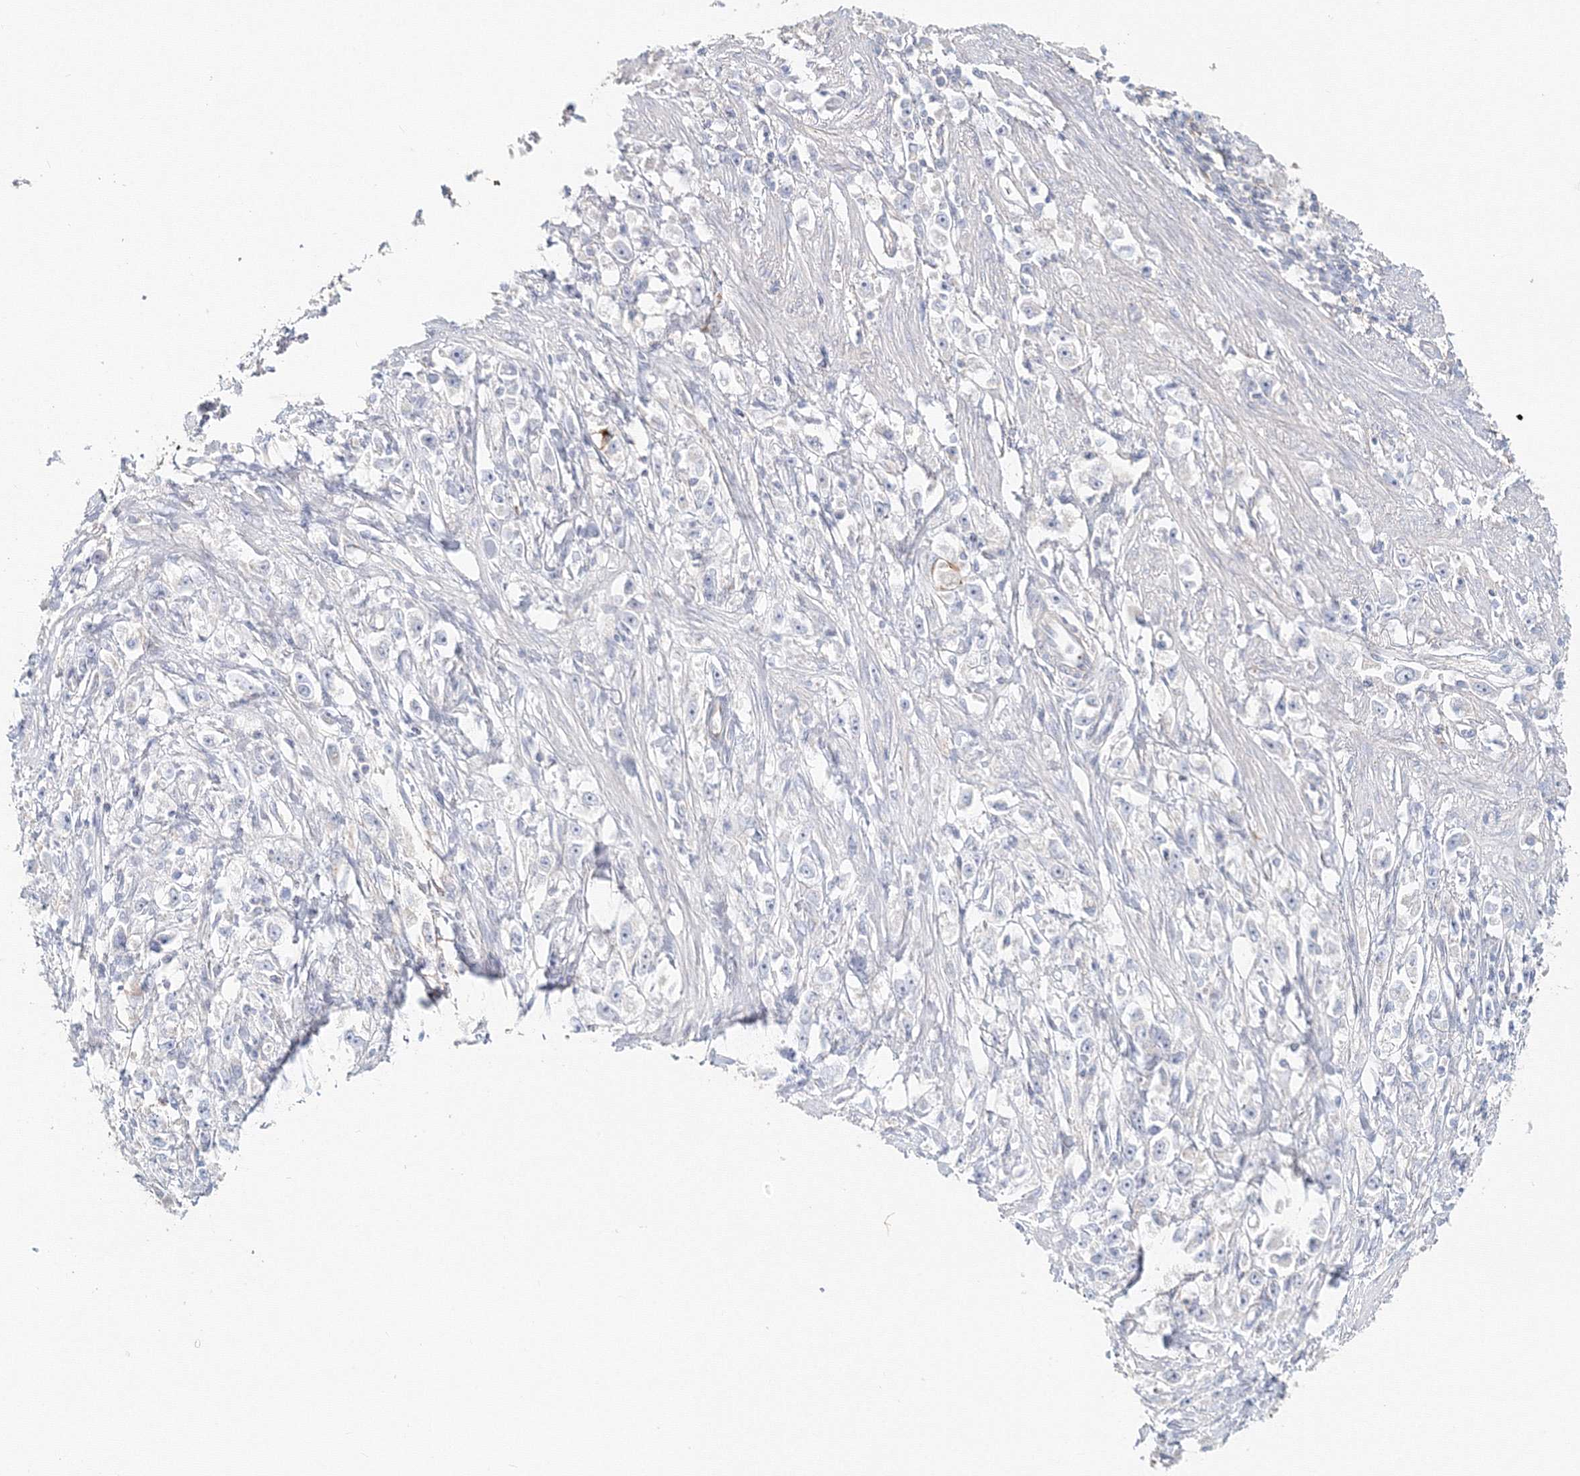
{"staining": {"intensity": "negative", "quantity": "none", "location": "none"}, "tissue": "stomach cancer", "cell_type": "Tumor cells", "image_type": "cancer", "snomed": [{"axis": "morphology", "description": "Adenocarcinoma, NOS"}, {"axis": "topography", "description": "Stomach"}], "caption": "High magnification brightfield microscopy of adenocarcinoma (stomach) stained with DAB (3,3'-diaminobenzidine) (brown) and counterstained with hematoxylin (blue): tumor cells show no significant staining. The staining is performed using DAB brown chromogen with nuclei counter-stained in using hematoxylin.", "gene": "MMRN1", "patient": {"sex": "female", "age": 59}}